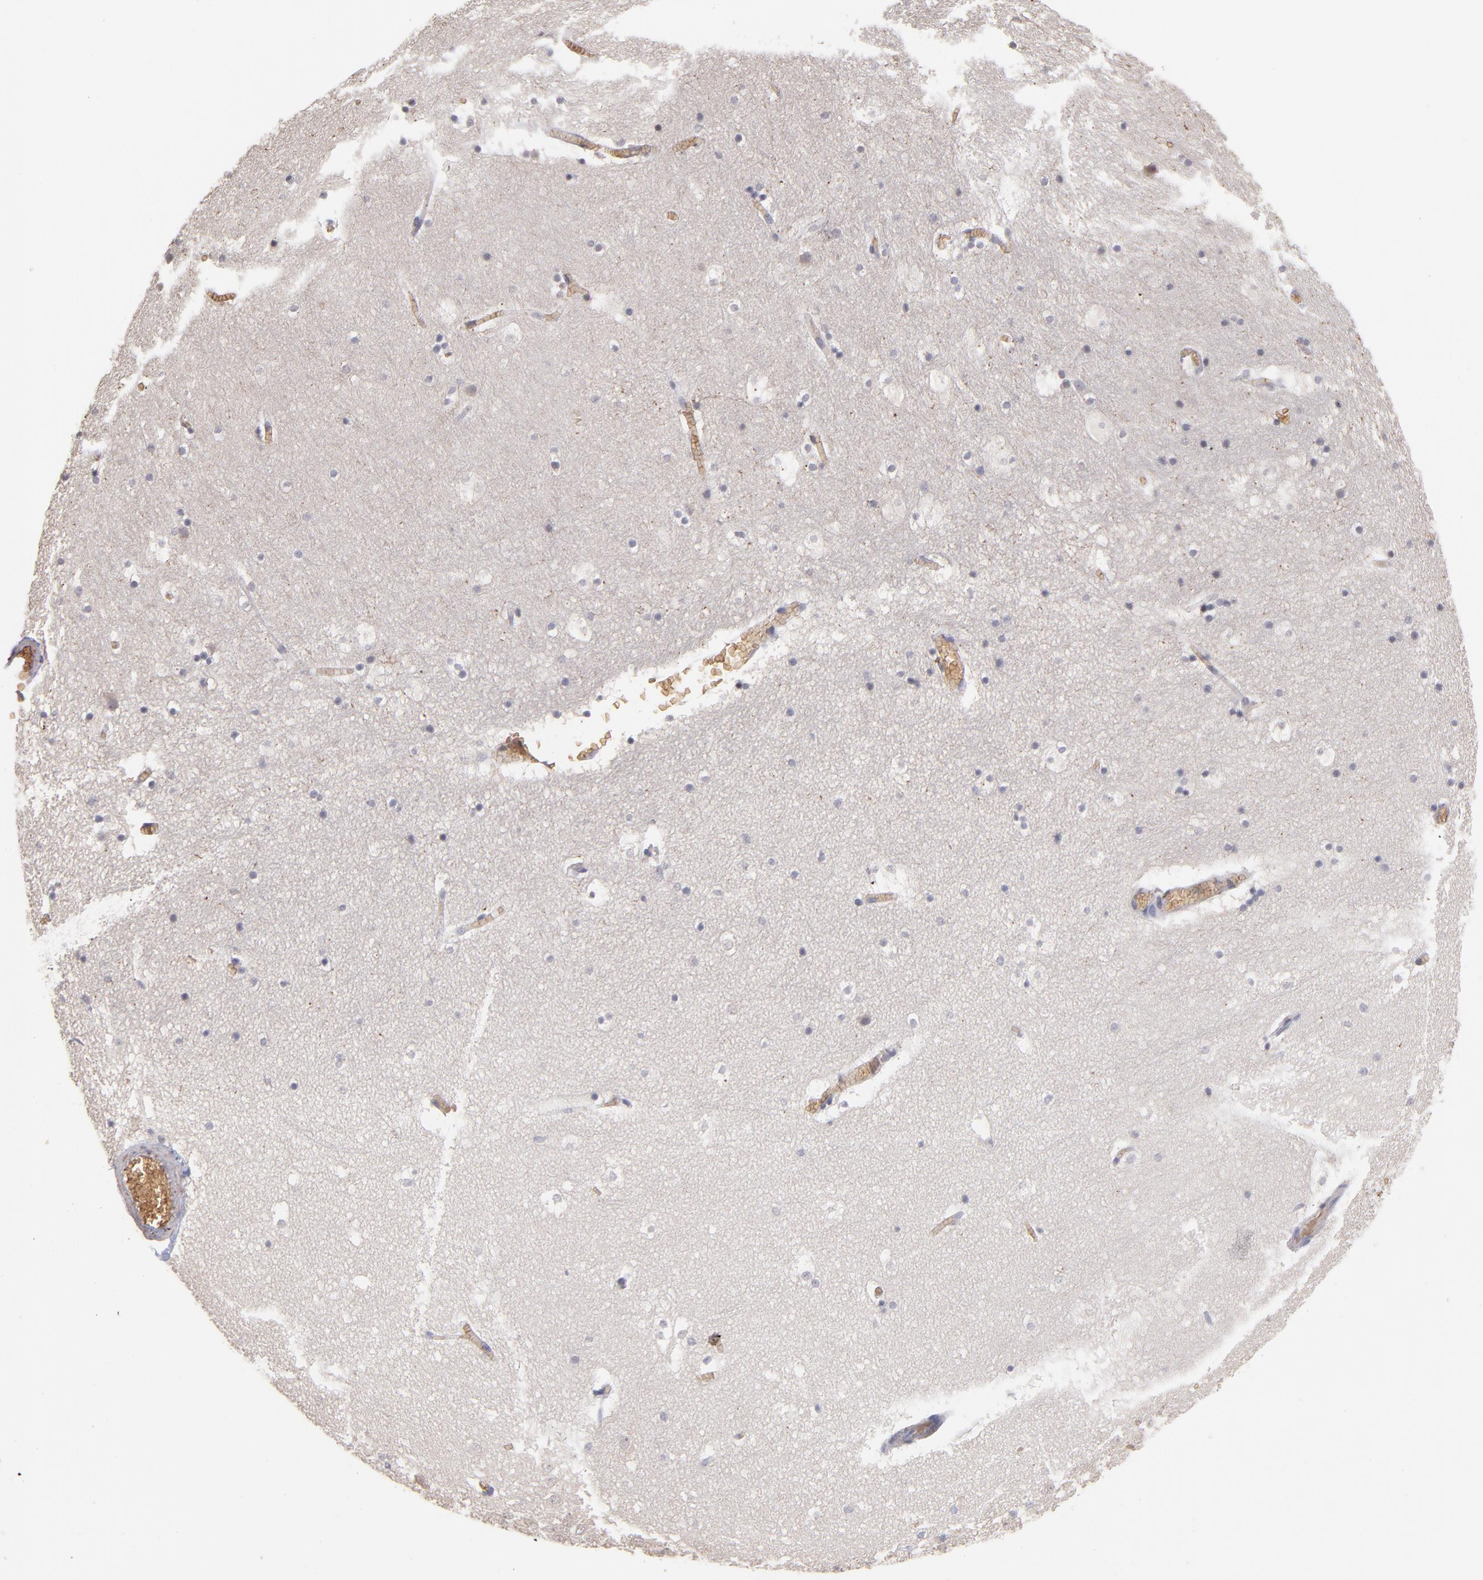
{"staining": {"intensity": "negative", "quantity": "none", "location": "none"}, "tissue": "hippocampus", "cell_type": "Glial cells", "image_type": "normal", "snomed": [{"axis": "morphology", "description": "Normal tissue, NOS"}, {"axis": "topography", "description": "Hippocampus"}], "caption": "Human hippocampus stained for a protein using IHC reveals no expression in glial cells.", "gene": "F13B", "patient": {"sex": "male", "age": 45}}